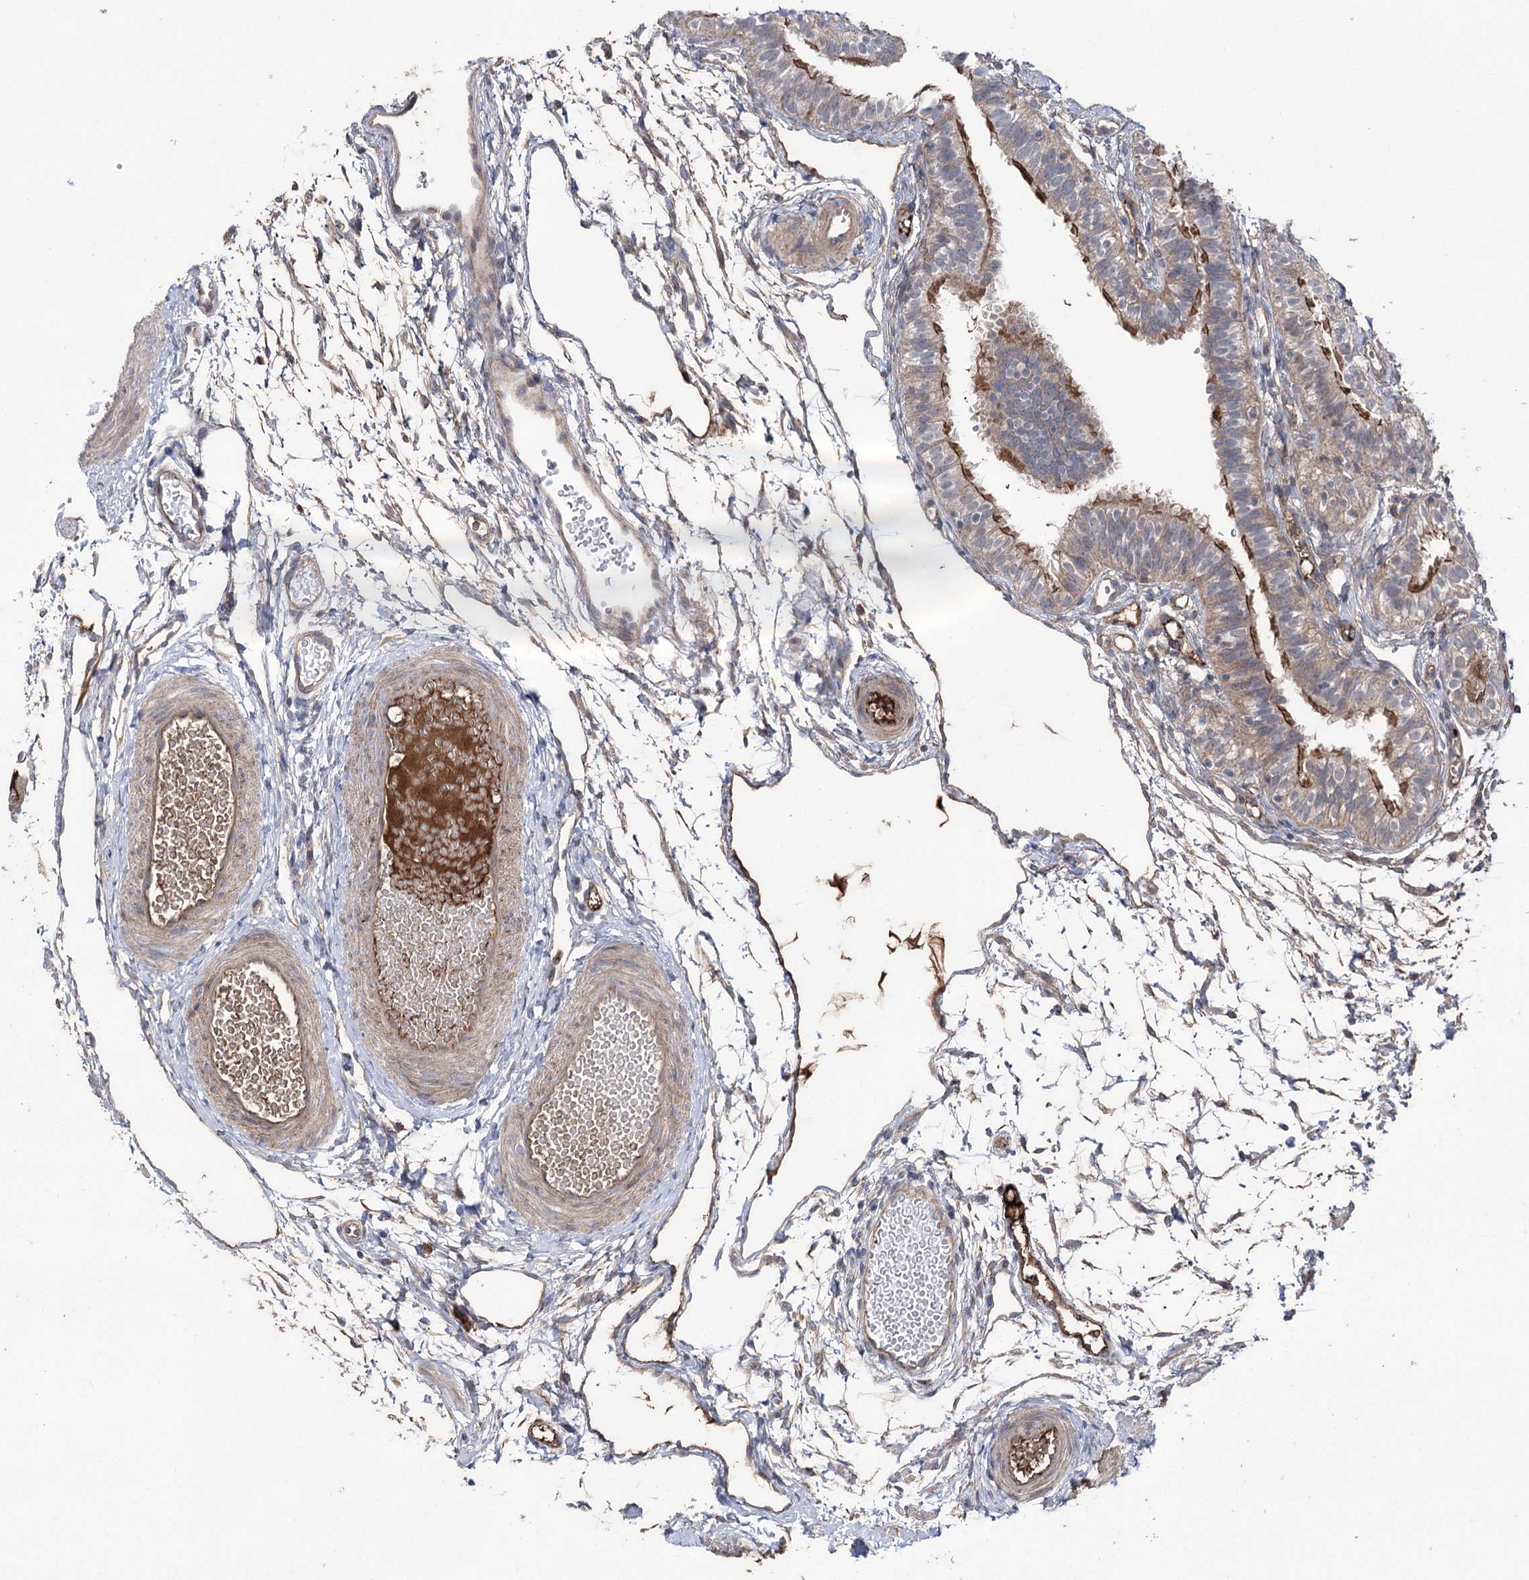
{"staining": {"intensity": "moderate", "quantity": "25%-75%", "location": "cytoplasmic/membranous"}, "tissue": "fallopian tube", "cell_type": "Glandular cells", "image_type": "normal", "snomed": [{"axis": "morphology", "description": "Normal tissue, NOS"}, {"axis": "topography", "description": "Fallopian tube"}], "caption": "Approximately 25%-75% of glandular cells in benign fallopian tube demonstrate moderate cytoplasmic/membranous protein expression as visualized by brown immunohistochemical staining.", "gene": "OTUD1", "patient": {"sex": "female", "age": 35}}